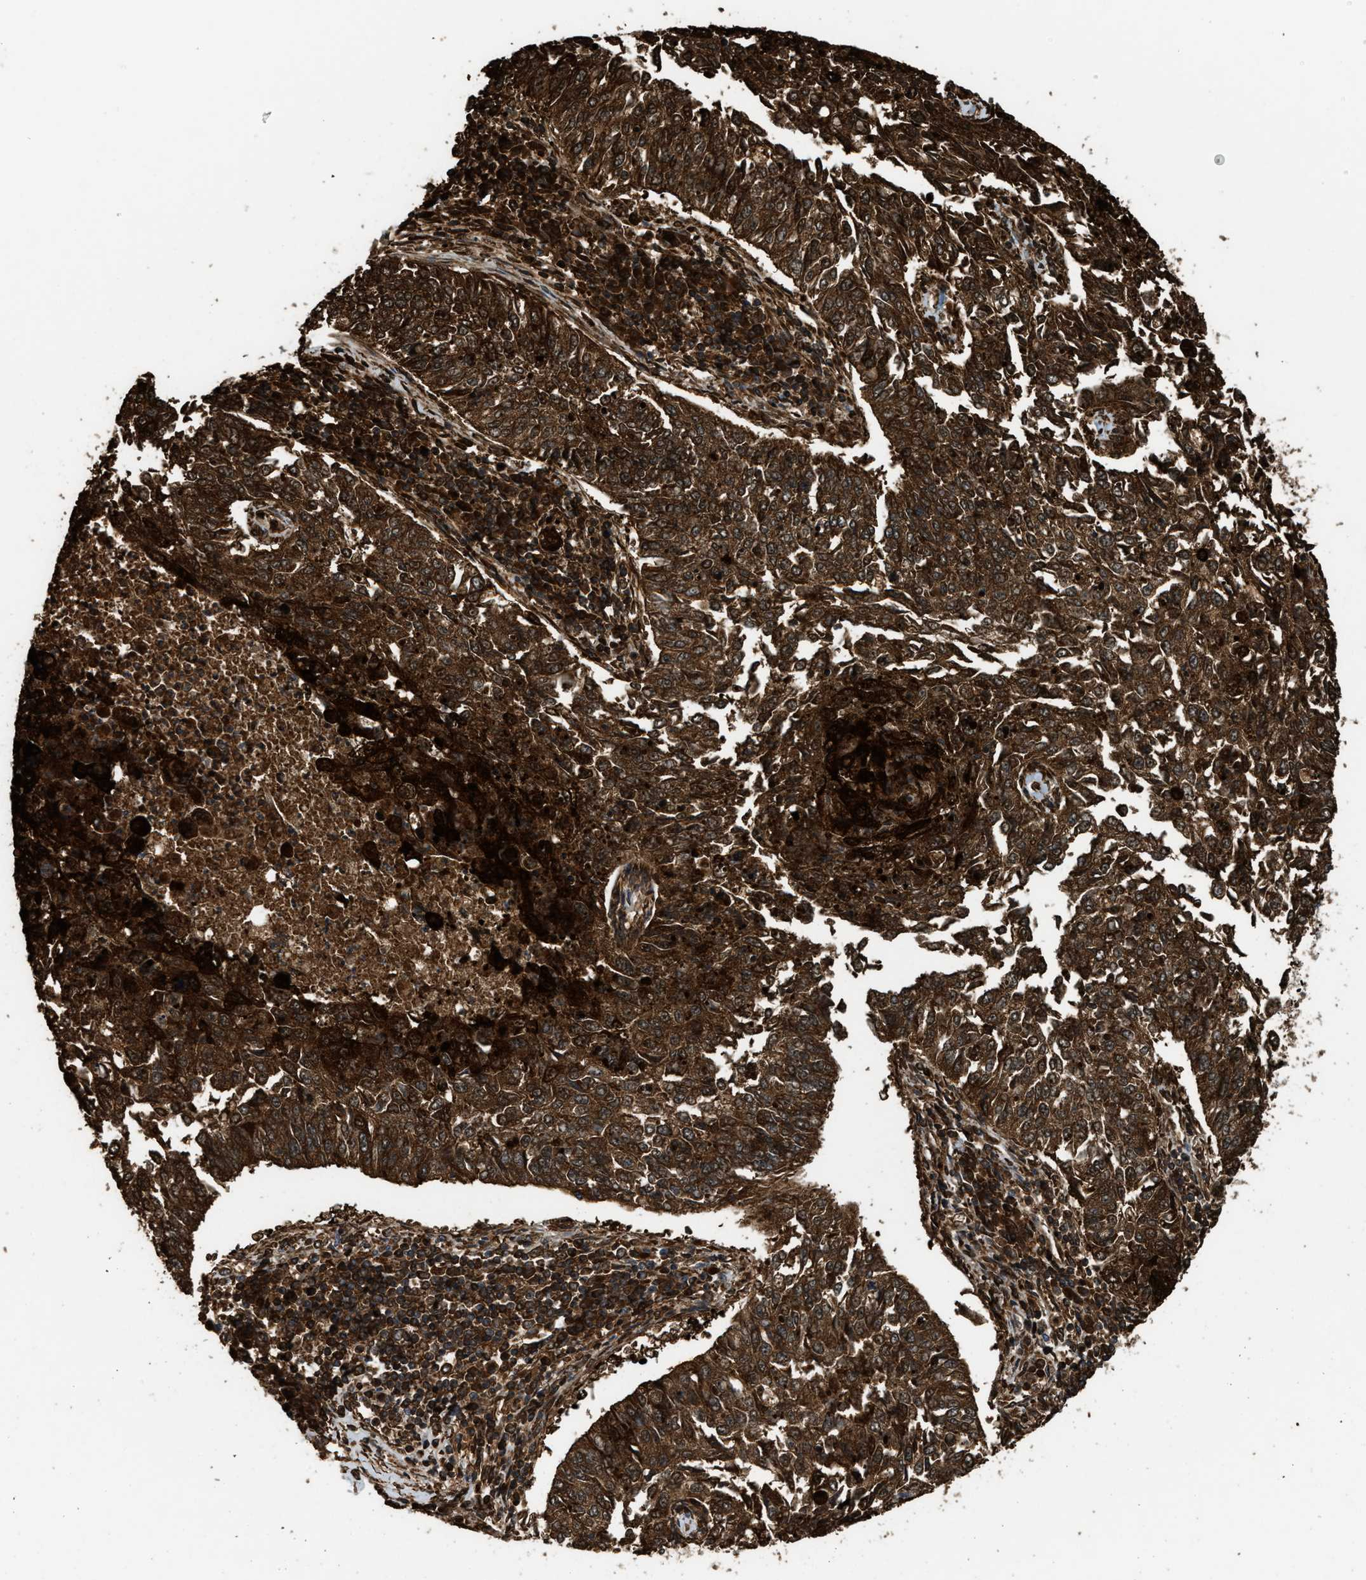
{"staining": {"intensity": "strong", "quantity": ">75%", "location": "cytoplasmic/membranous"}, "tissue": "lung cancer", "cell_type": "Tumor cells", "image_type": "cancer", "snomed": [{"axis": "morphology", "description": "Normal tissue, NOS"}, {"axis": "morphology", "description": "Squamous cell carcinoma, NOS"}, {"axis": "topography", "description": "Cartilage tissue"}, {"axis": "topography", "description": "Bronchus"}, {"axis": "topography", "description": "Lung"}], "caption": "High-power microscopy captured an immunohistochemistry (IHC) image of lung squamous cell carcinoma, revealing strong cytoplasmic/membranous staining in approximately >75% of tumor cells. (Brightfield microscopy of DAB IHC at high magnification).", "gene": "SERPINB5", "patient": {"sex": "female", "age": 49}}